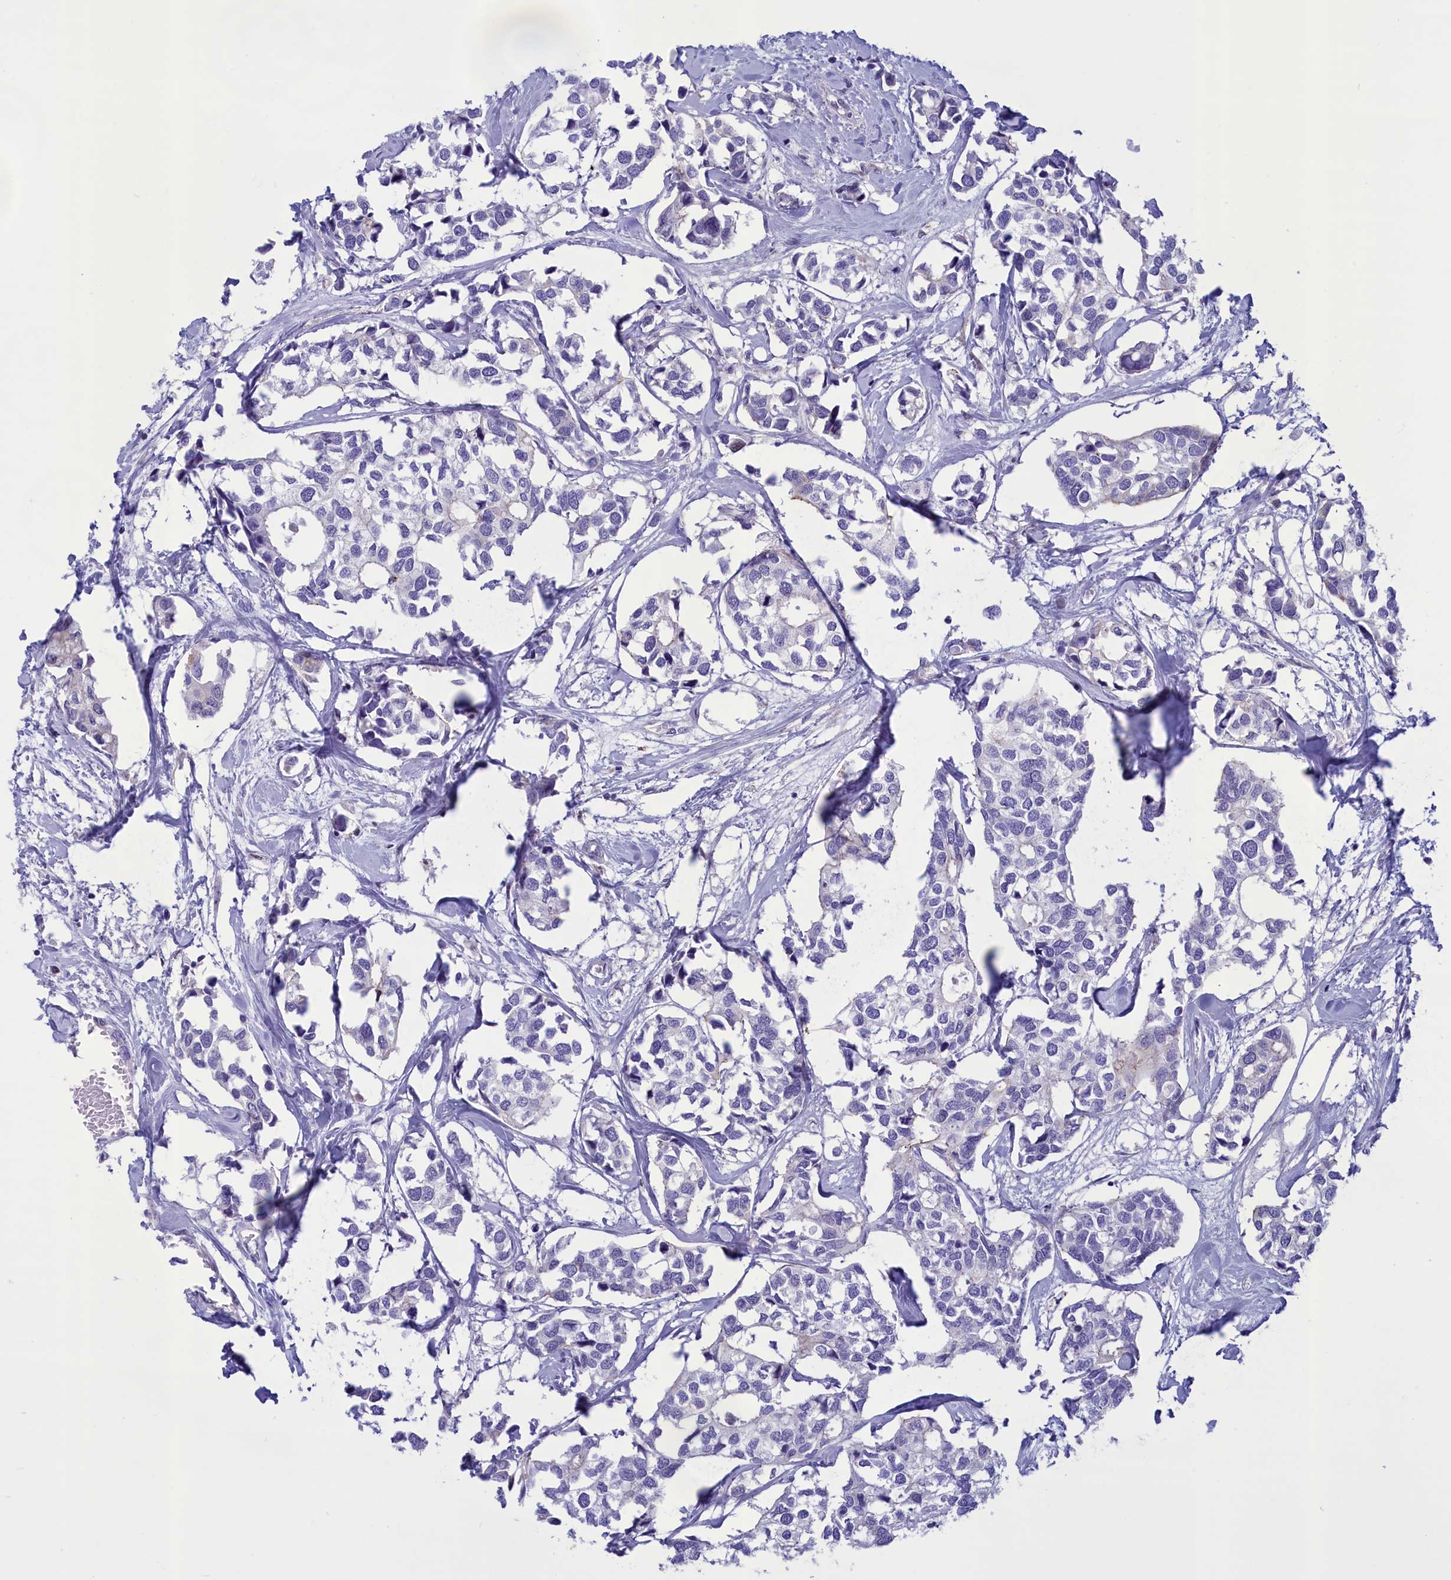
{"staining": {"intensity": "negative", "quantity": "none", "location": "none"}, "tissue": "breast cancer", "cell_type": "Tumor cells", "image_type": "cancer", "snomed": [{"axis": "morphology", "description": "Duct carcinoma"}, {"axis": "topography", "description": "Breast"}], "caption": "A histopathology image of breast cancer stained for a protein displays no brown staining in tumor cells. (Brightfield microscopy of DAB (3,3'-diaminobenzidine) IHC at high magnification).", "gene": "CORO2A", "patient": {"sex": "female", "age": 83}}